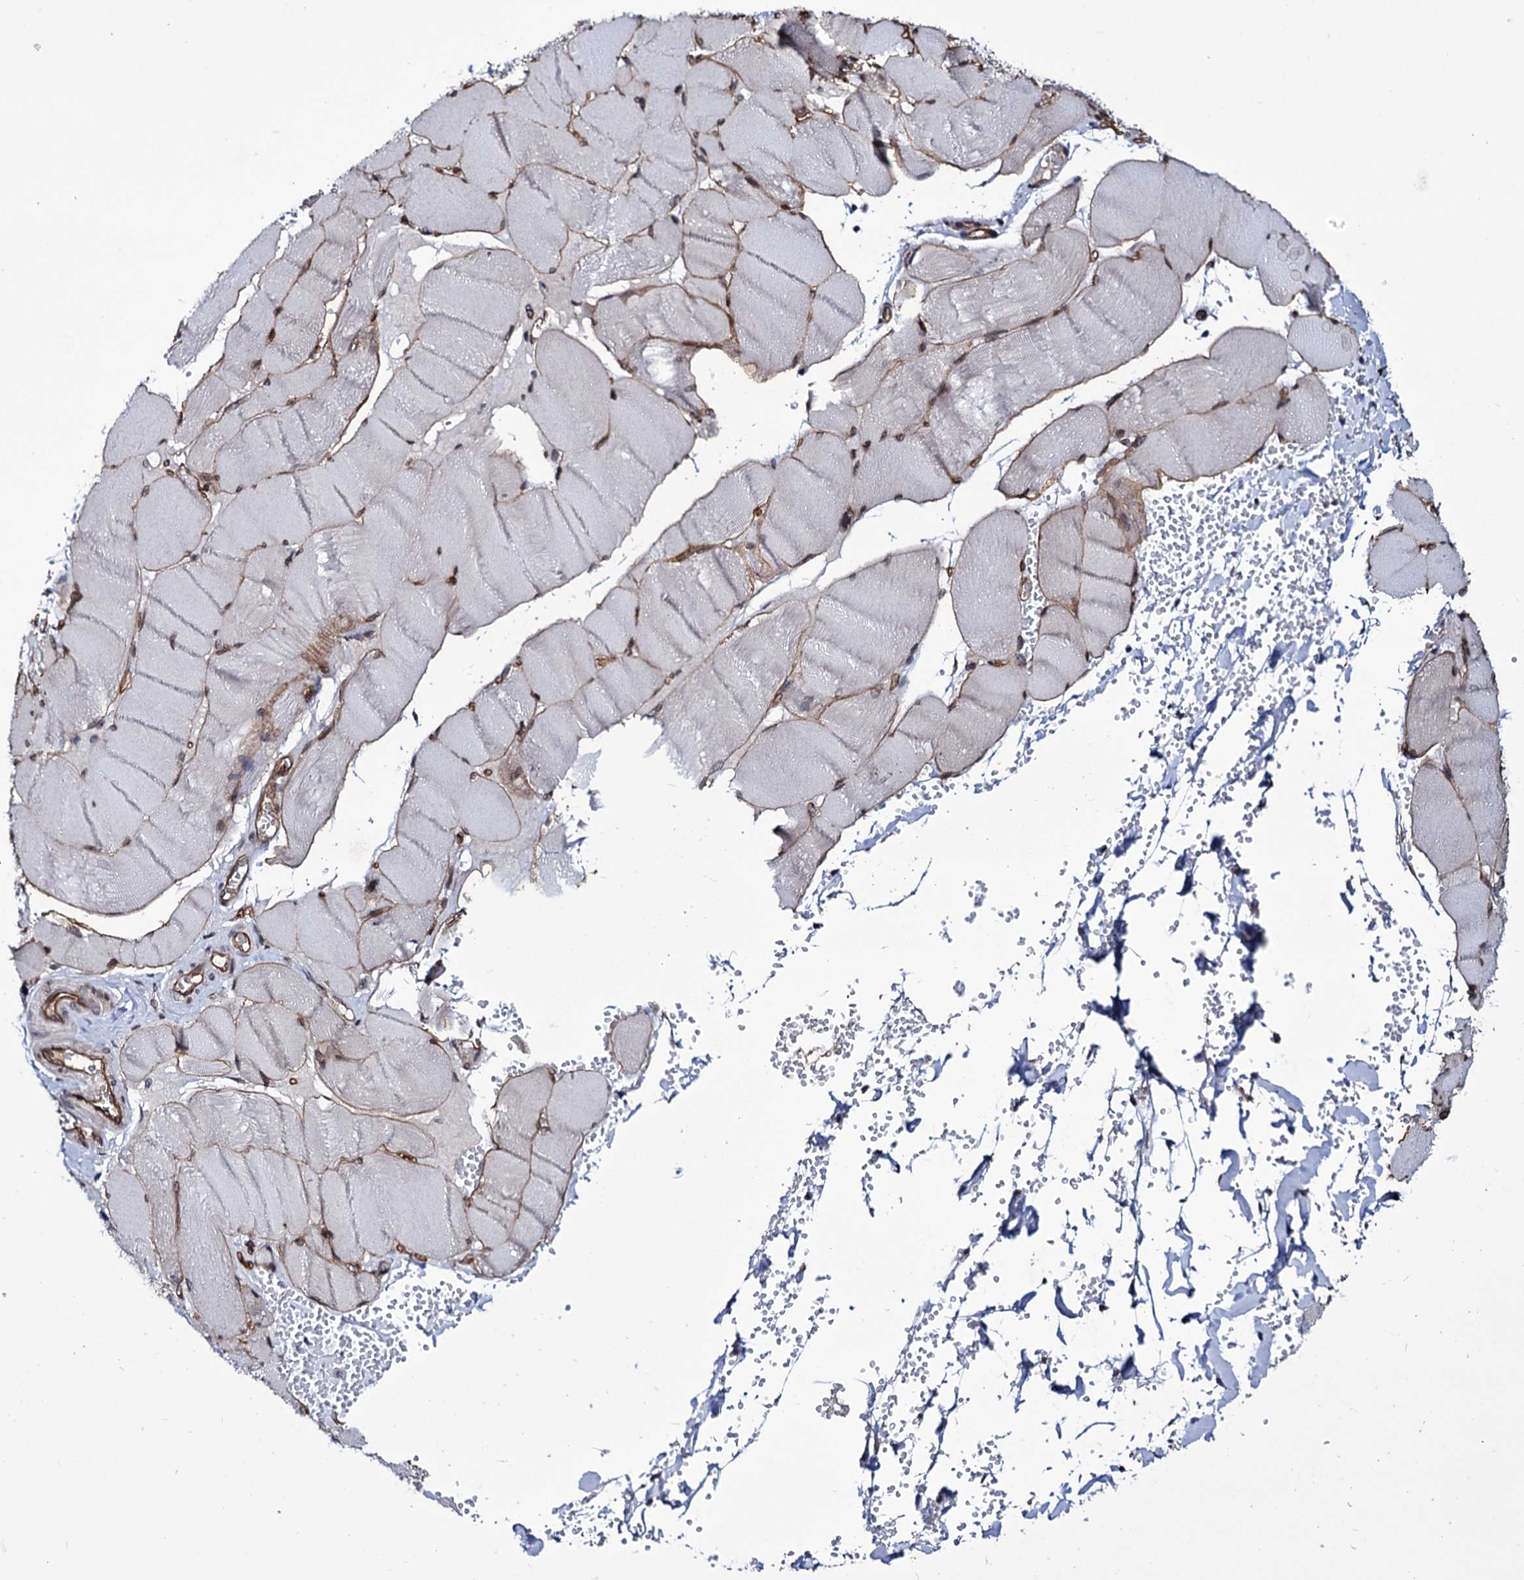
{"staining": {"intensity": "moderate", "quantity": "25%-75%", "location": "cytoplasmic/membranous"}, "tissue": "adipose tissue", "cell_type": "Adipocytes", "image_type": "normal", "snomed": [{"axis": "morphology", "description": "Normal tissue, NOS"}, {"axis": "topography", "description": "Skeletal muscle"}, {"axis": "topography", "description": "Peripheral nerve tissue"}], "caption": "Immunohistochemistry micrograph of normal adipose tissue stained for a protein (brown), which demonstrates medium levels of moderate cytoplasmic/membranous staining in approximately 25%-75% of adipocytes.", "gene": "ZC3H12C", "patient": {"sex": "female", "age": 55}}